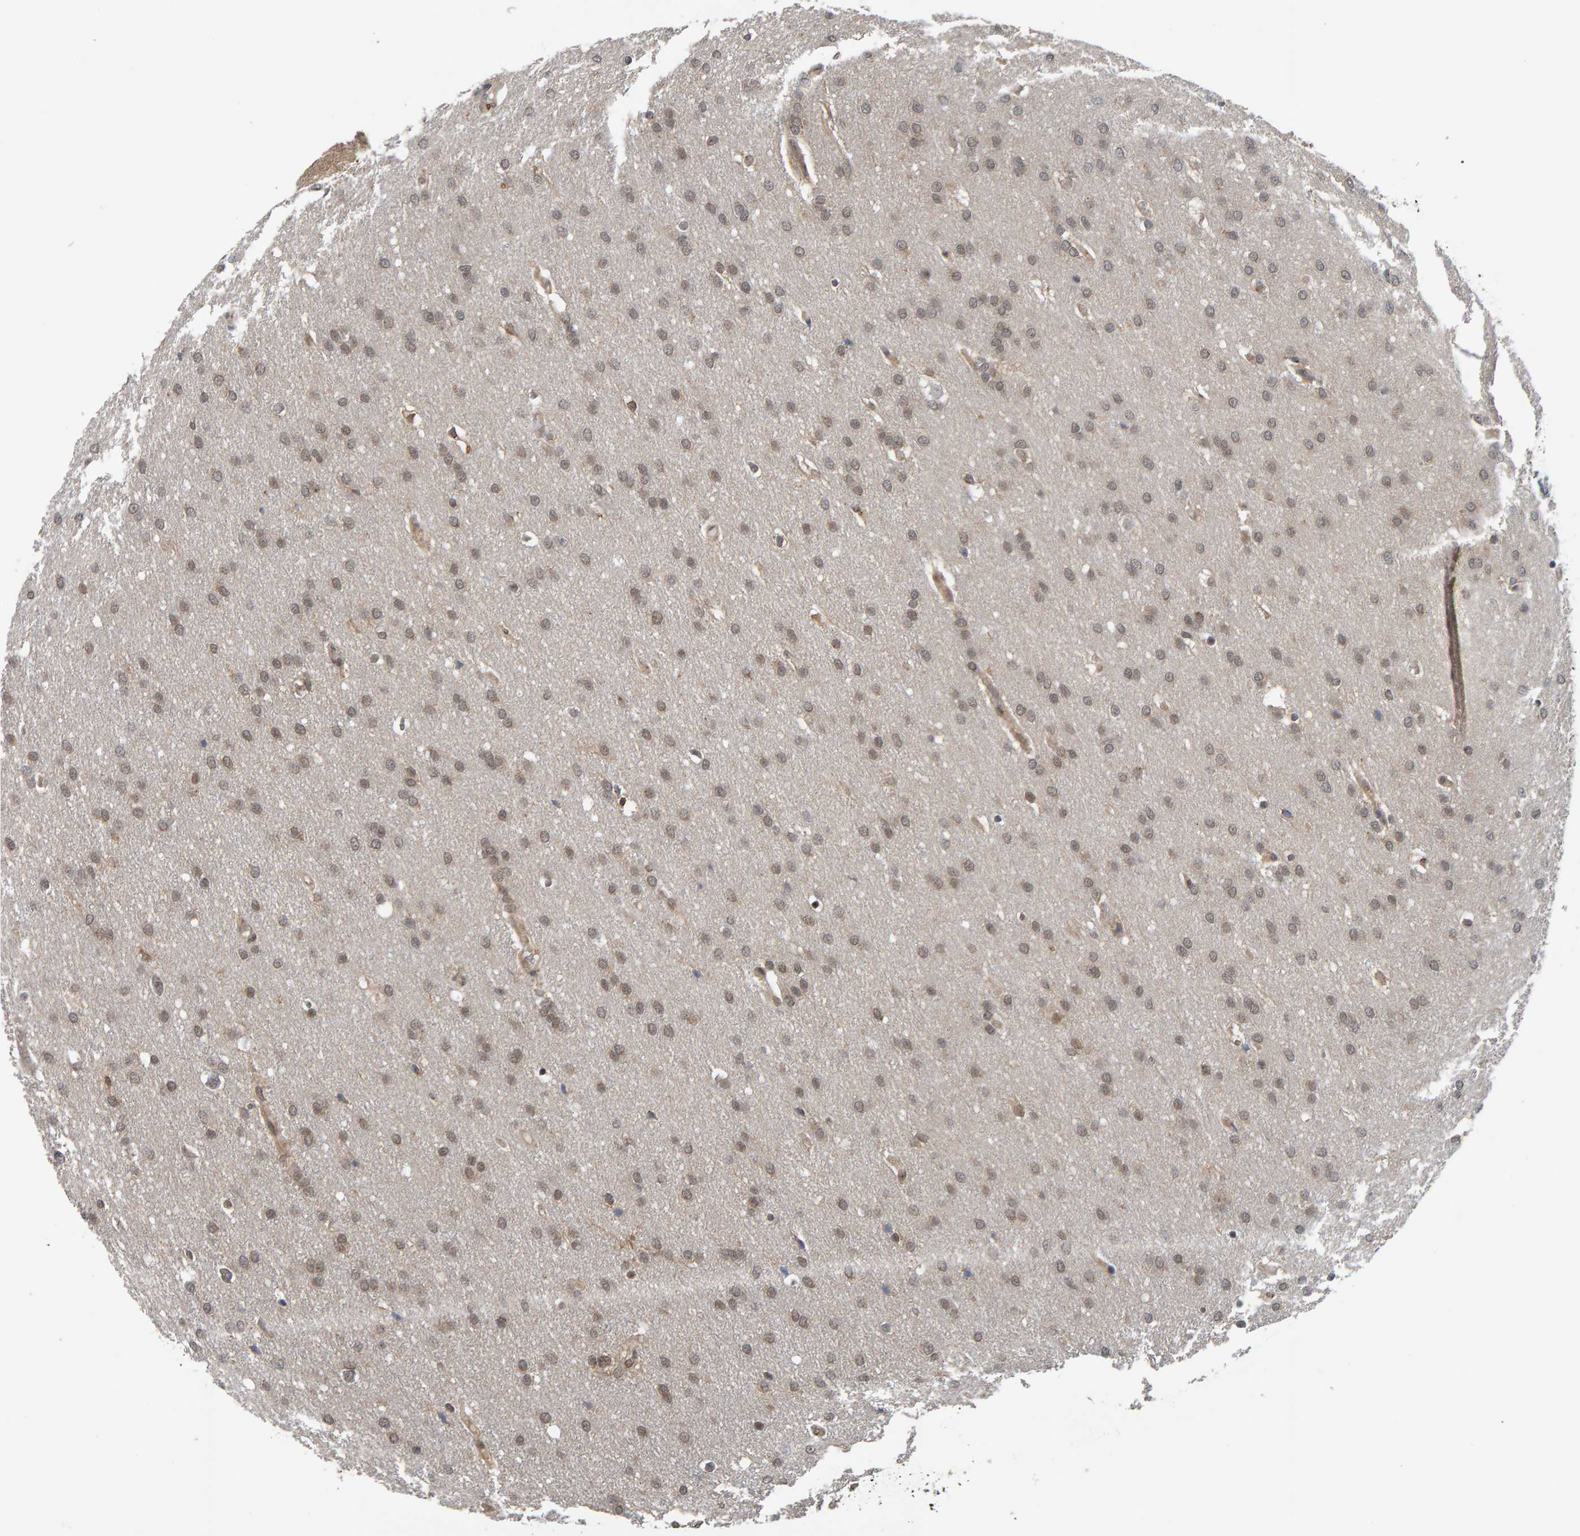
{"staining": {"intensity": "weak", "quantity": ">75%", "location": "nuclear"}, "tissue": "glioma", "cell_type": "Tumor cells", "image_type": "cancer", "snomed": [{"axis": "morphology", "description": "Glioma, malignant, Low grade"}, {"axis": "topography", "description": "Brain"}], "caption": "Immunohistochemistry of low-grade glioma (malignant) demonstrates low levels of weak nuclear positivity in about >75% of tumor cells. The staining was performed using DAB (3,3'-diaminobenzidine), with brown indicating positive protein expression. Nuclei are stained blue with hematoxylin.", "gene": "COASY", "patient": {"sex": "female", "age": 37}}